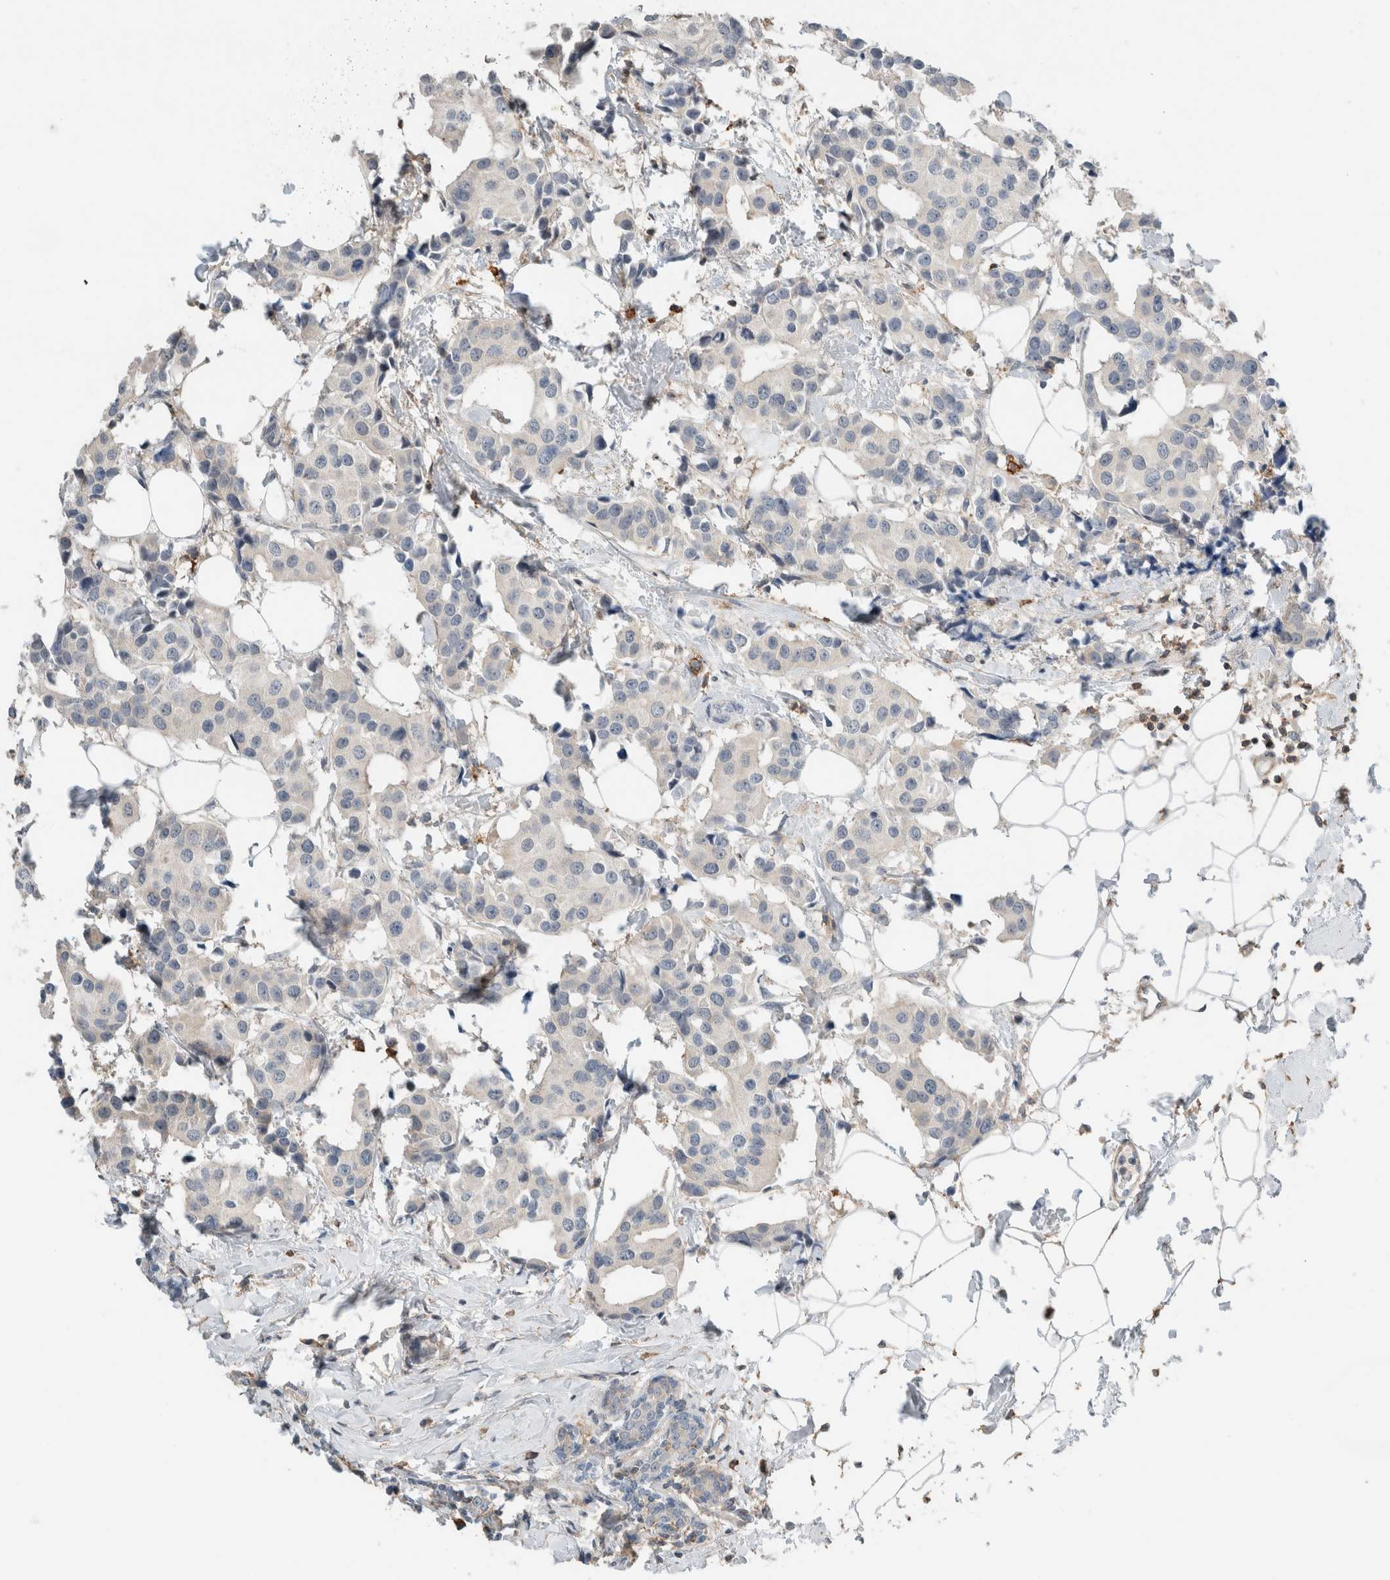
{"staining": {"intensity": "negative", "quantity": "none", "location": "none"}, "tissue": "breast cancer", "cell_type": "Tumor cells", "image_type": "cancer", "snomed": [{"axis": "morphology", "description": "Normal tissue, NOS"}, {"axis": "morphology", "description": "Duct carcinoma"}, {"axis": "topography", "description": "Breast"}], "caption": "Protein analysis of breast cancer (intraductal carcinoma) demonstrates no significant staining in tumor cells.", "gene": "ERCC6L2", "patient": {"sex": "female", "age": 39}}